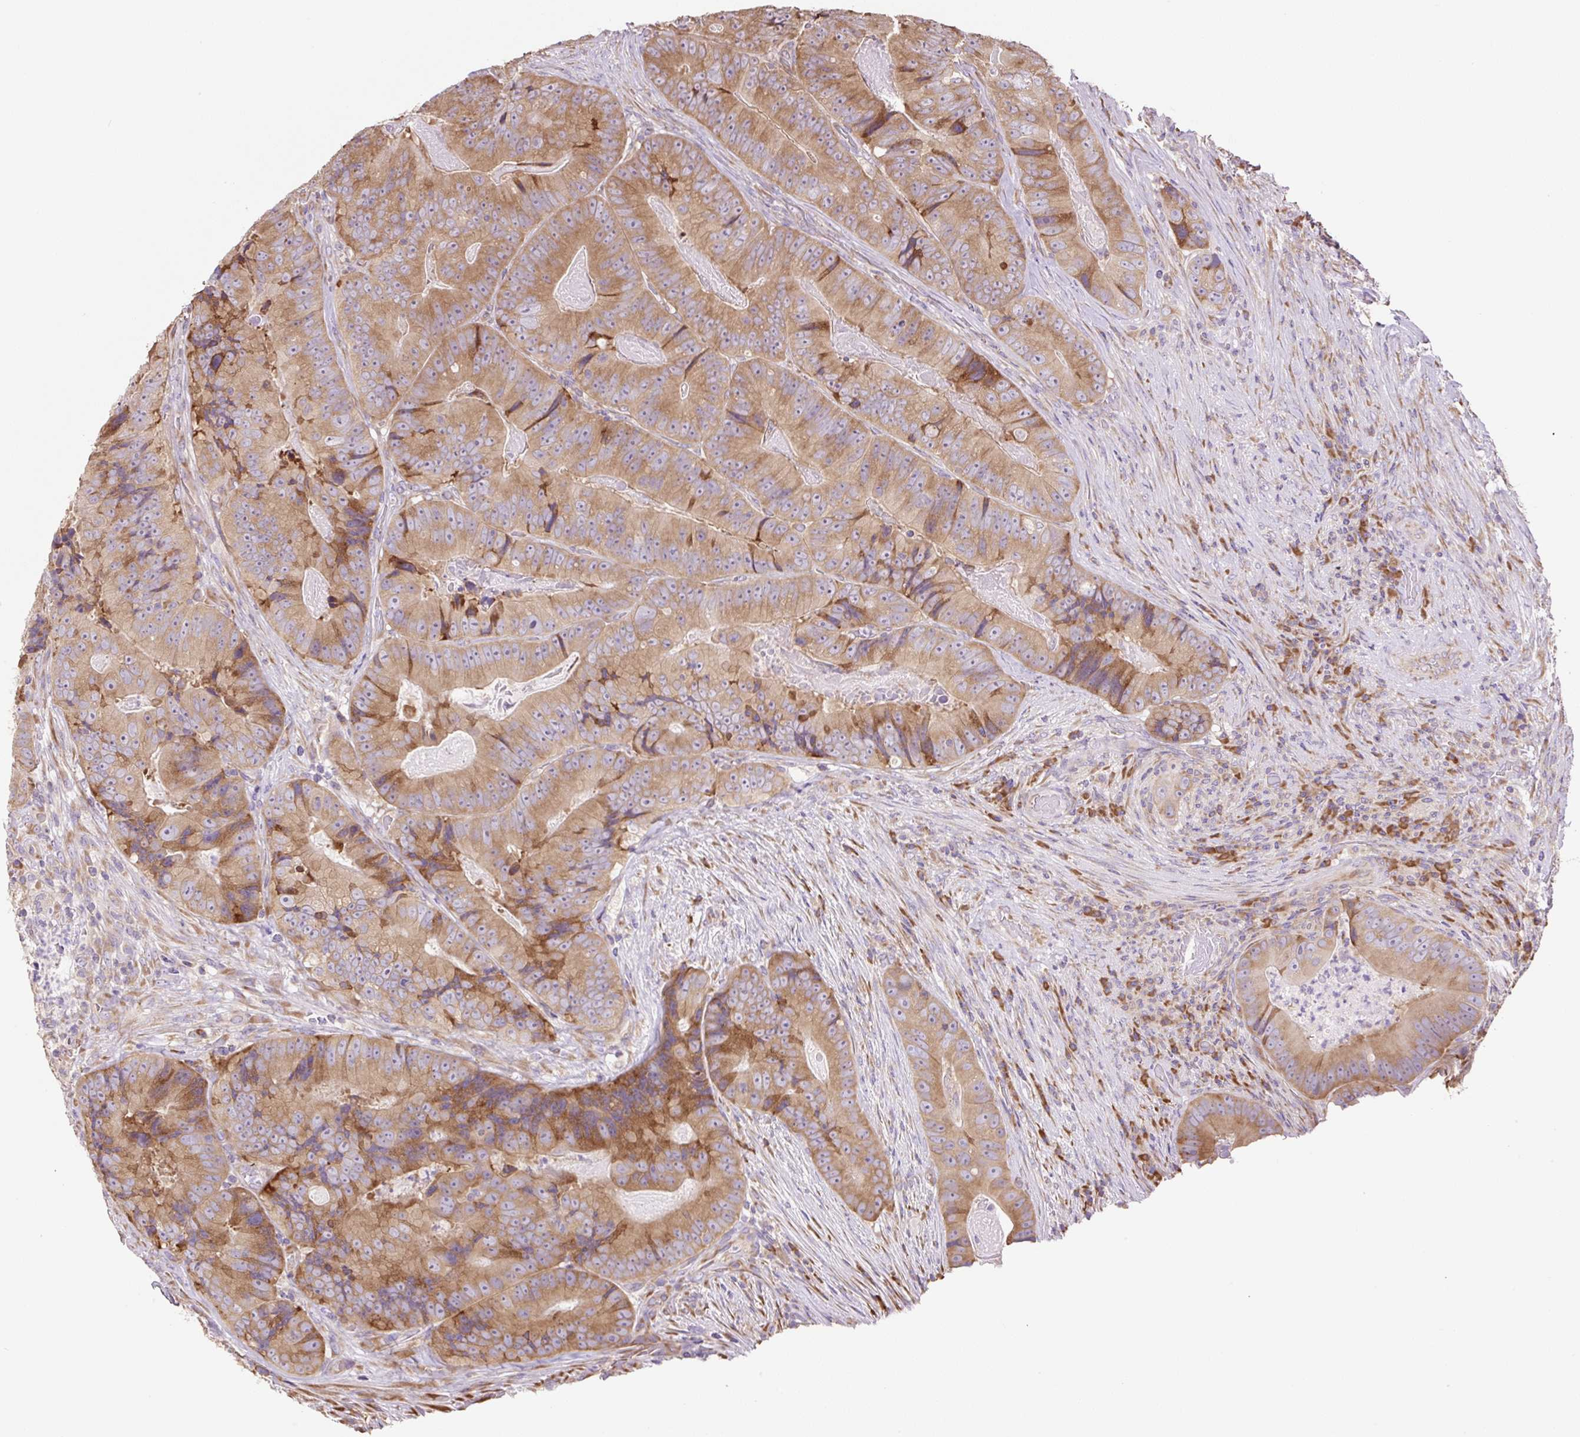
{"staining": {"intensity": "moderate", "quantity": ">75%", "location": "cytoplasmic/membranous"}, "tissue": "colorectal cancer", "cell_type": "Tumor cells", "image_type": "cancer", "snomed": [{"axis": "morphology", "description": "Adenocarcinoma, NOS"}, {"axis": "topography", "description": "Colon"}], "caption": "Immunohistochemistry photomicrograph of colorectal adenocarcinoma stained for a protein (brown), which shows medium levels of moderate cytoplasmic/membranous positivity in about >75% of tumor cells.", "gene": "RPS23", "patient": {"sex": "female", "age": 86}}